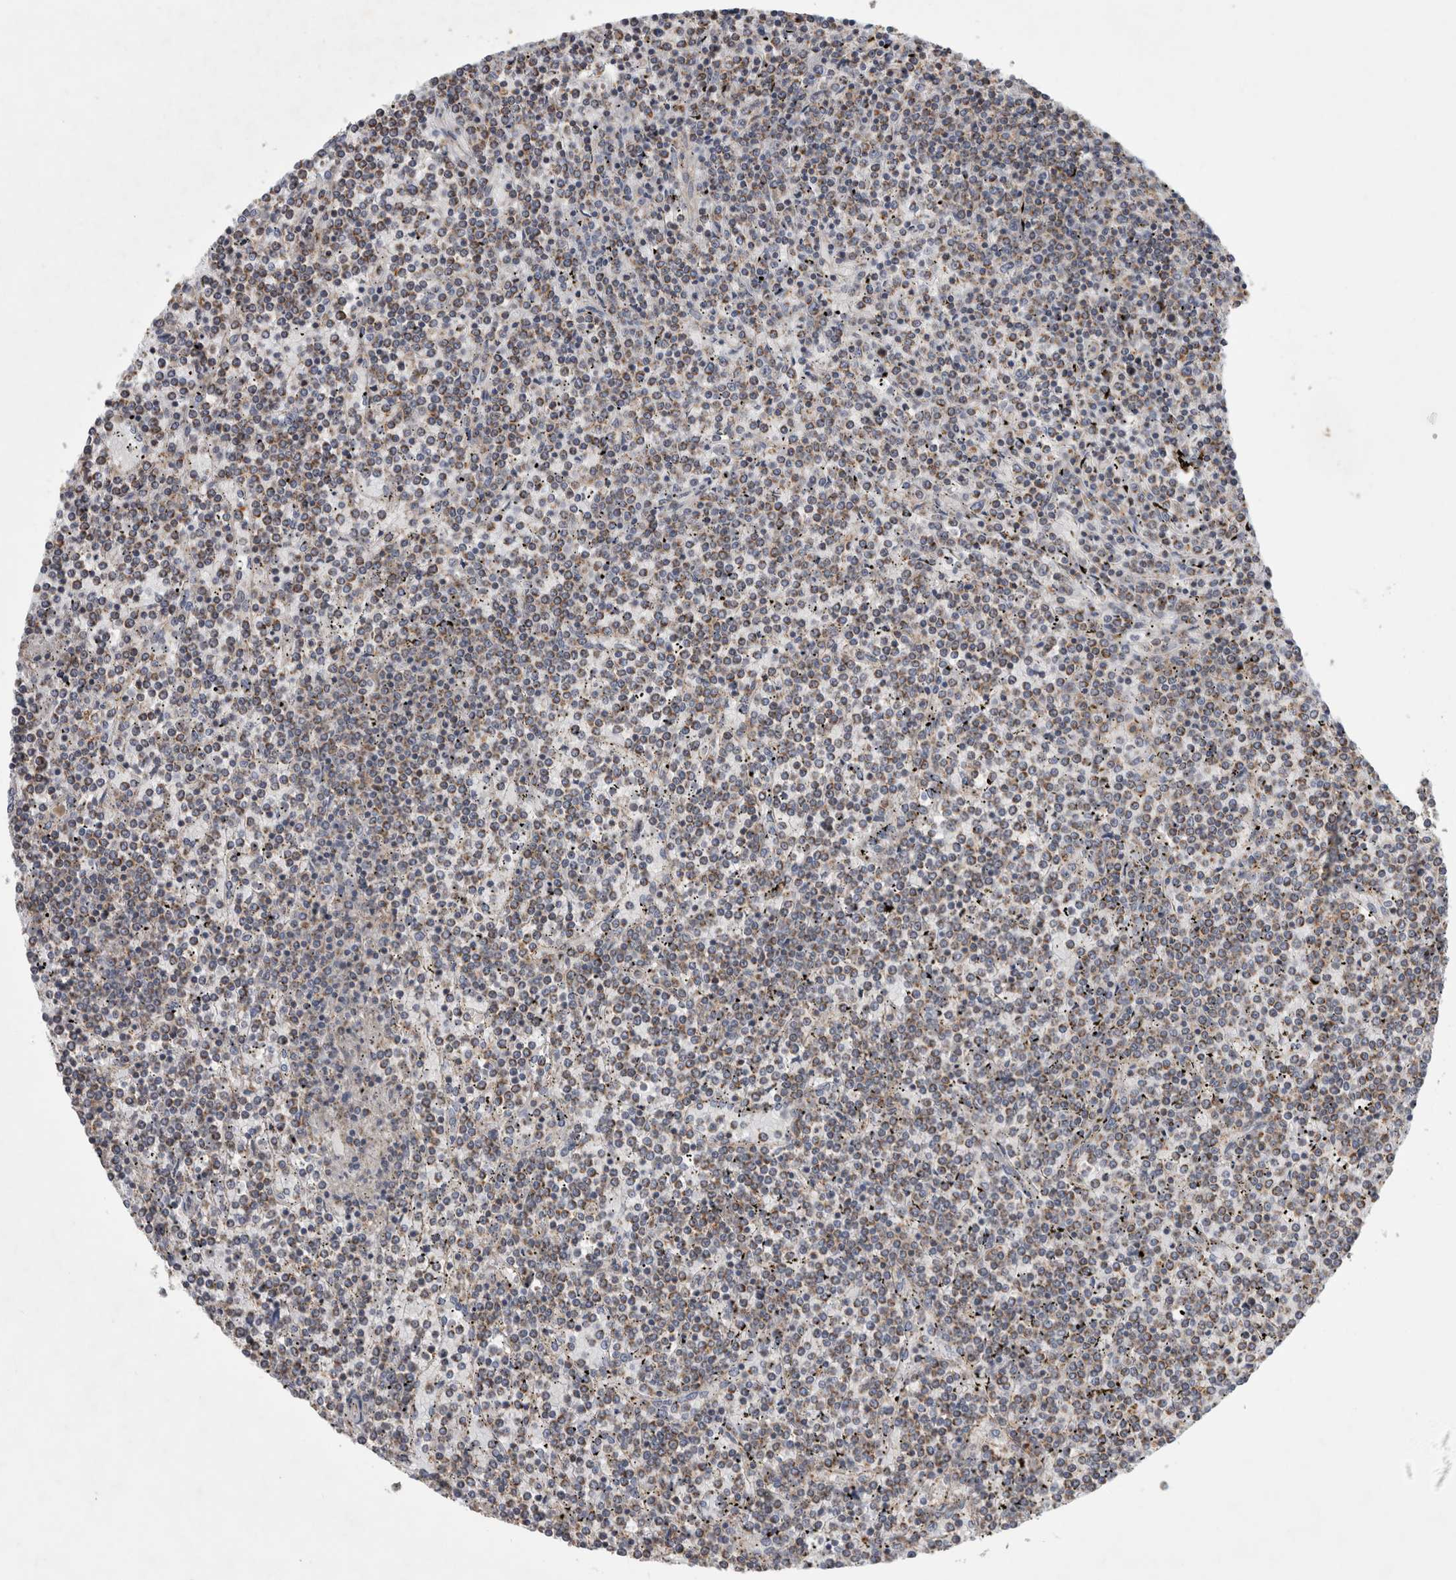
{"staining": {"intensity": "weak", "quantity": ">75%", "location": "cytoplasmic/membranous"}, "tissue": "lymphoma", "cell_type": "Tumor cells", "image_type": "cancer", "snomed": [{"axis": "morphology", "description": "Malignant lymphoma, non-Hodgkin's type, Low grade"}, {"axis": "topography", "description": "Spleen"}], "caption": "Human malignant lymphoma, non-Hodgkin's type (low-grade) stained for a protein (brown) demonstrates weak cytoplasmic/membranous positive staining in about >75% of tumor cells.", "gene": "SFXN2", "patient": {"sex": "female", "age": 19}}